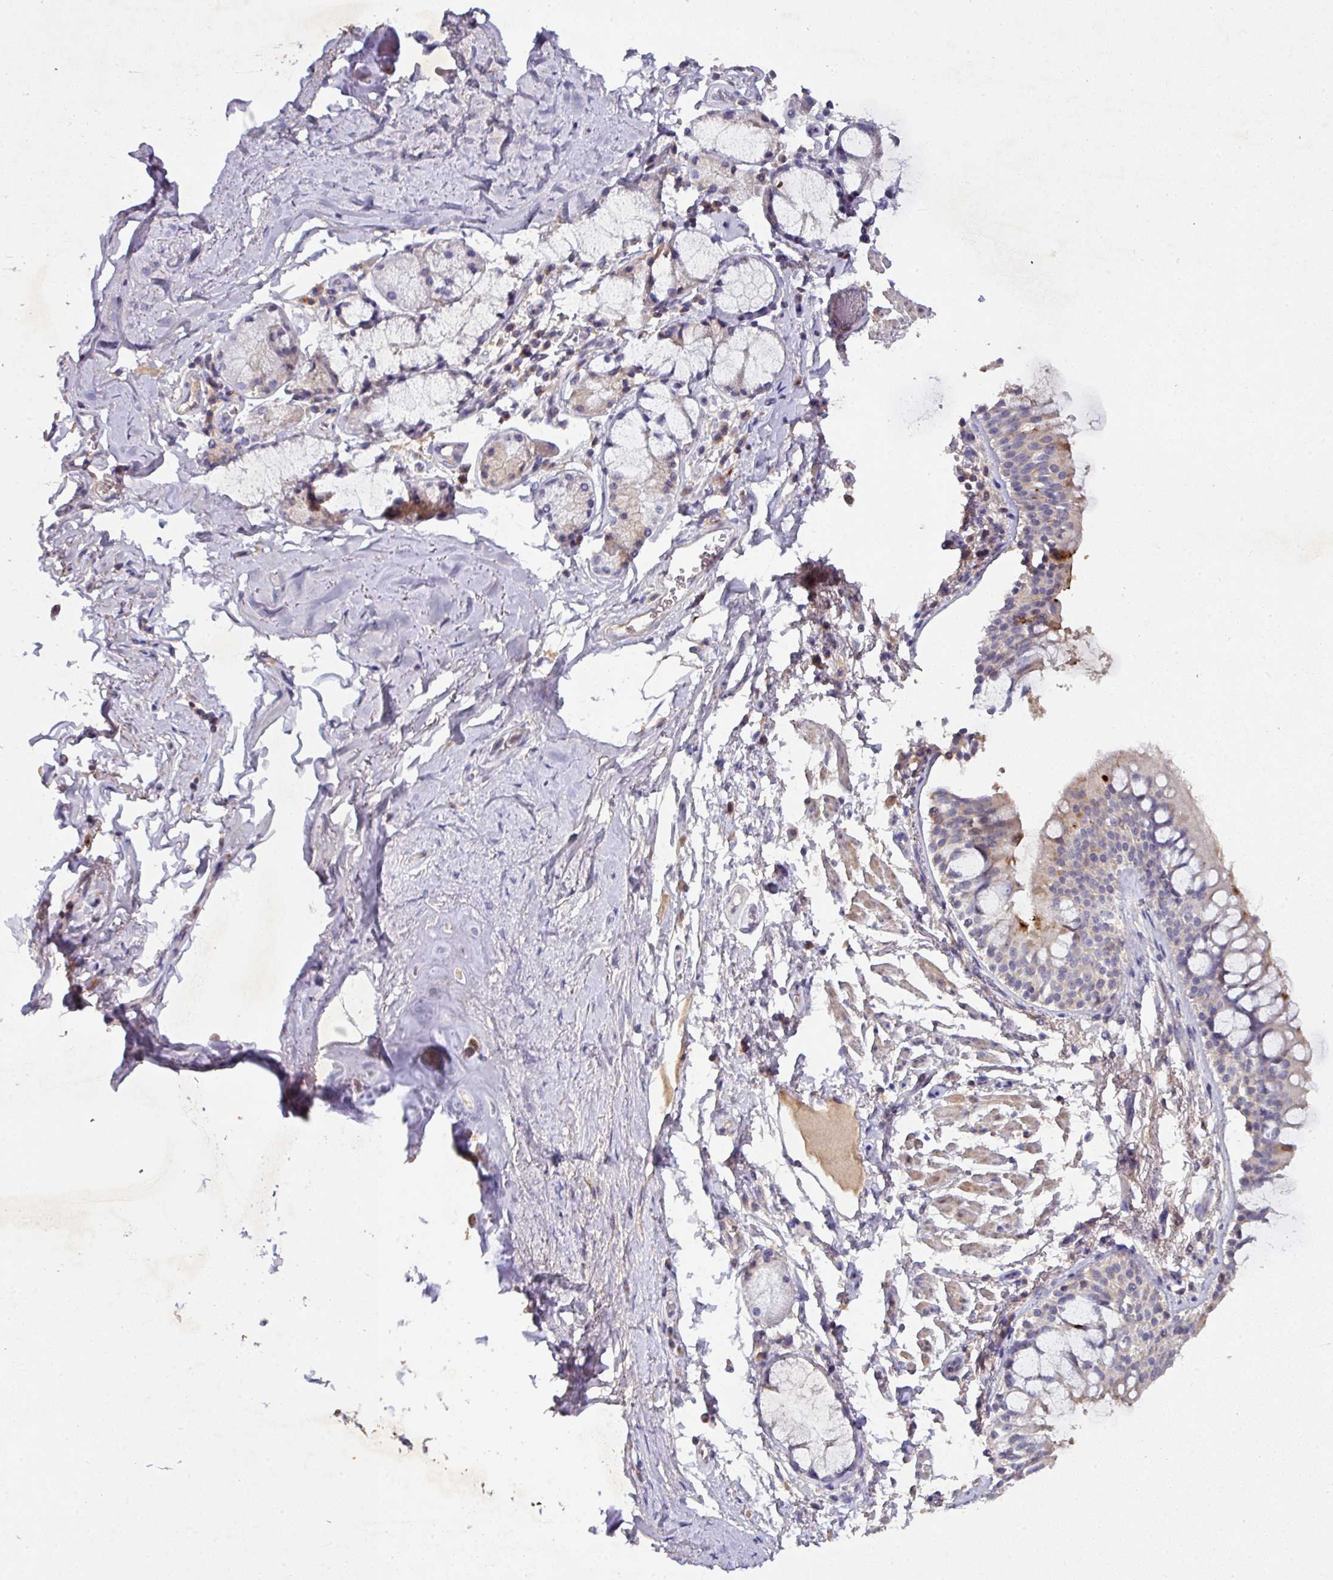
{"staining": {"intensity": "negative", "quantity": "none", "location": "none"}, "tissue": "bronchus", "cell_type": "Respiratory epithelial cells", "image_type": "normal", "snomed": [{"axis": "morphology", "description": "Normal tissue, NOS"}, {"axis": "topography", "description": "Bronchus"}], "caption": "Image shows no significant protein positivity in respiratory epithelial cells of unremarkable bronchus.", "gene": "AEBP2", "patient": {"sex": "male", "age": 70}}